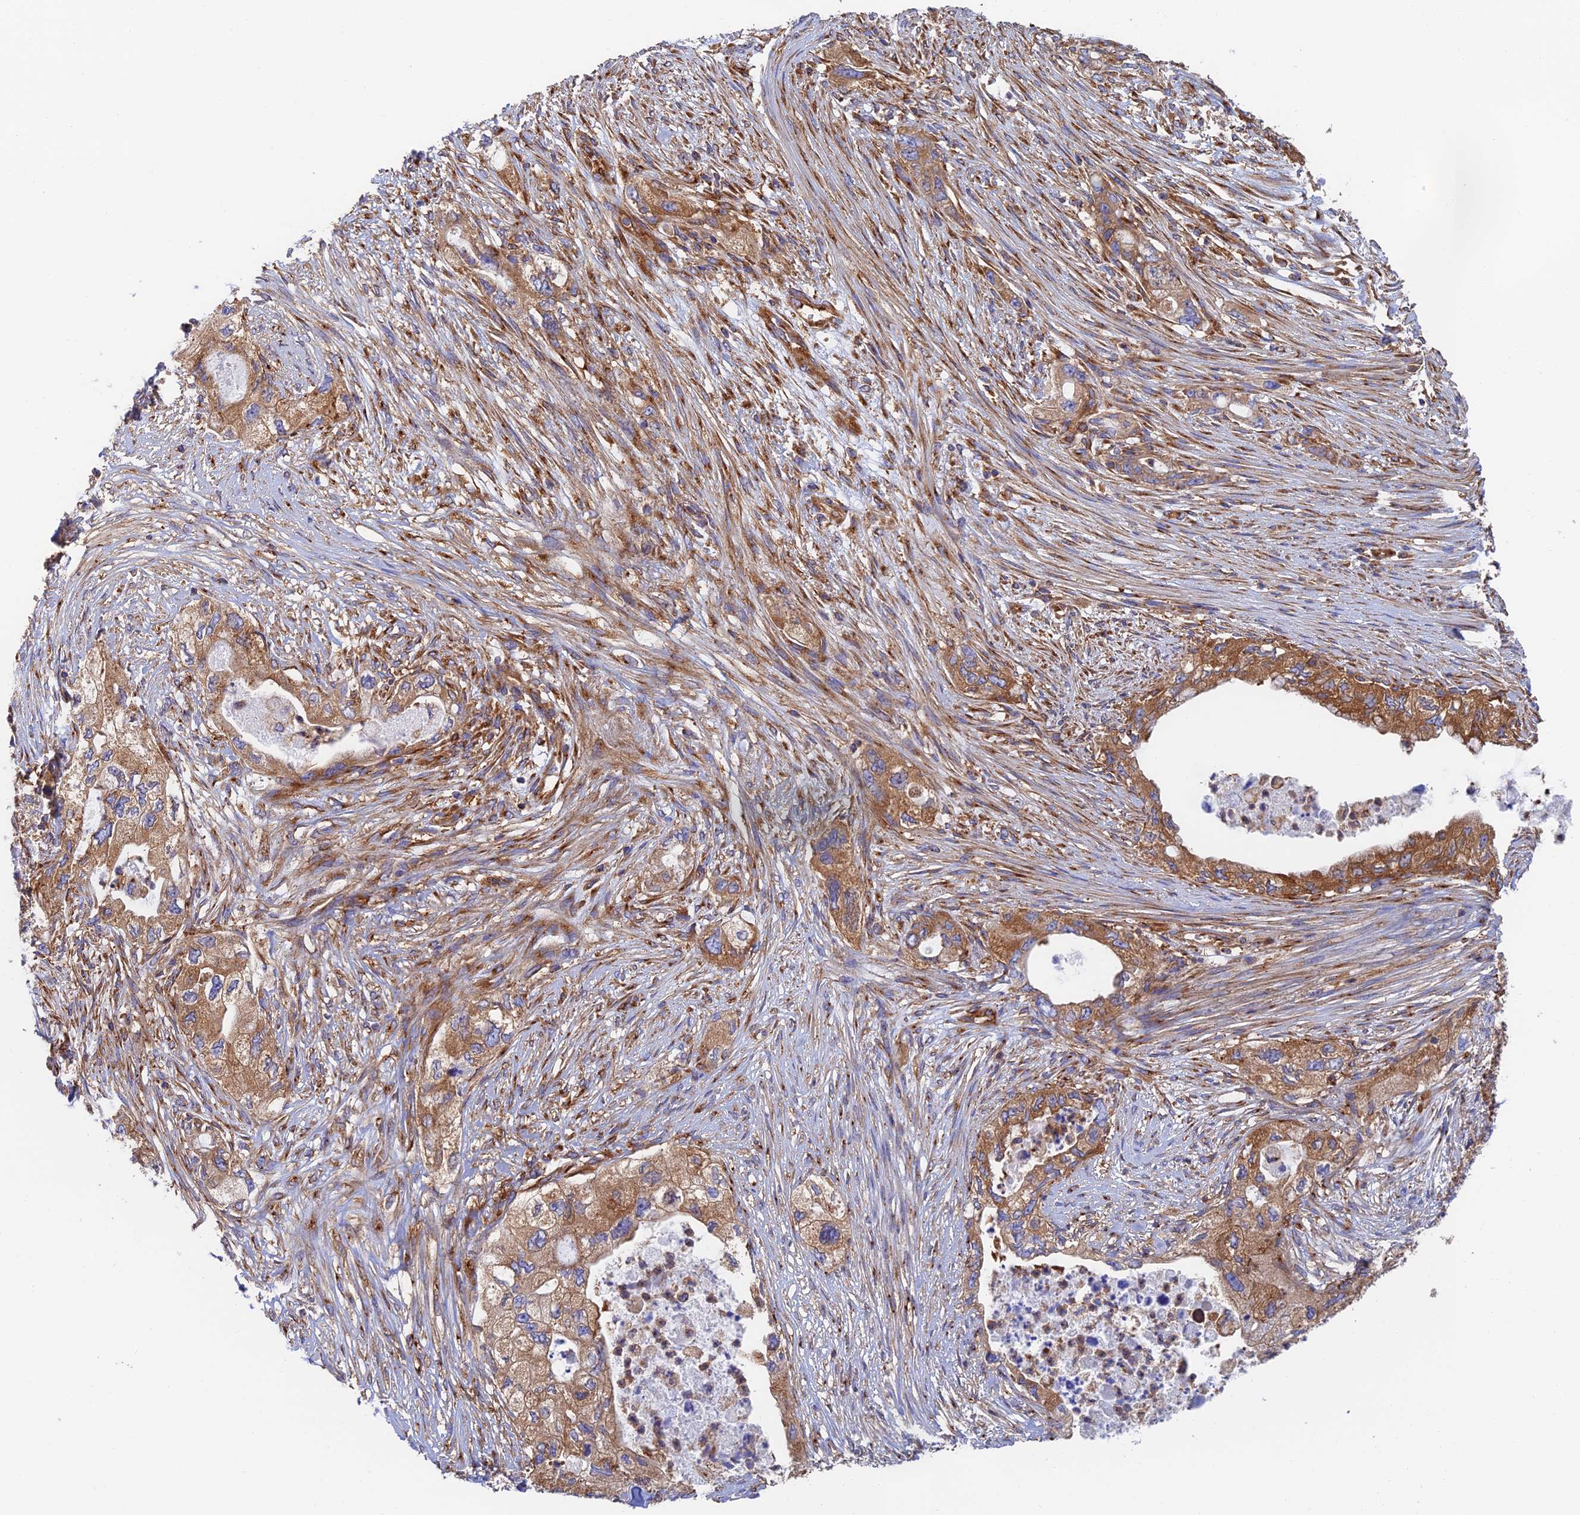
{"staining": {"intensity": "strong", "quantity": ">75%", "location": "cytoplasmic/membranous"}, "tissue": "pancreatic cancer", "cell_type": "Tumor cells", "image_type": "cancer", "snomed": [{"axis": "morphology", "description": "Adenocarcinoma, NOS"}, {"axis": "topography", "description": "Pancreas"}], "caption": "An IHC histopathology image of tumor tissue is shown. Protein staining in brown shows strong cytoplasmic/membranous positivity in pancreatic cancer (adenocarcinoma) within tumor cells.", "gene": "DCTN2", "patient": {"sex": "female", "age": 73}}